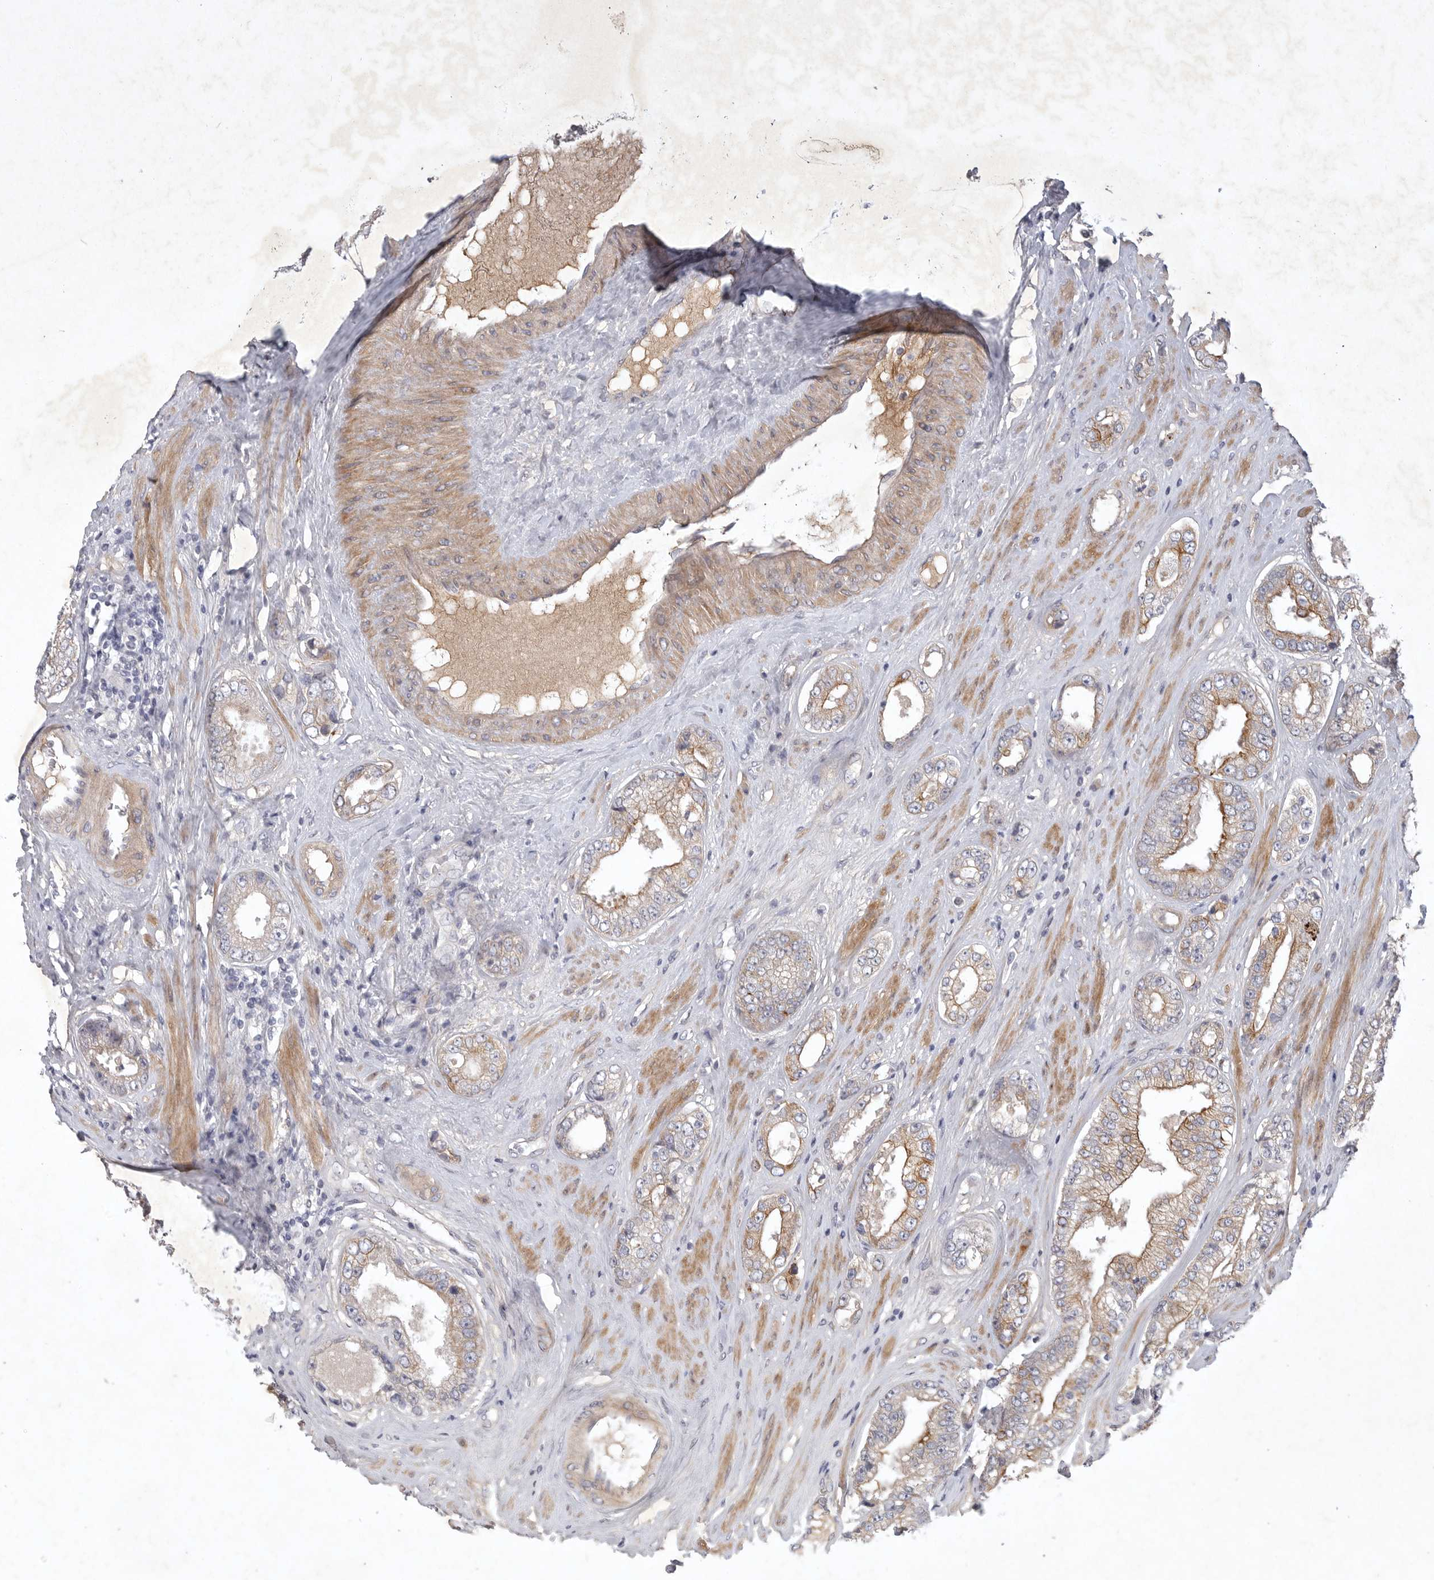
{"staining": {"intensity": "moderate", "quantity": "25%-75%", "location": "cytoplasmic/membranous"}, "tissue": "prostate cancer", "cell_type": "Tumor cells", "image_type": "cancer", "snomed": [{"axis": "morphology", "description": "Adenocarcinoma, High grade"}, {"axis": "topography", "description": "Prostate"}], "caption": "A medium amount of moderate cytoplasmic/membranous positivity is identified in about 25%-75% of tumor cells in prostate cancer (adenocarcinoma (high-grade)) tissue.", "gene": "BZW2", "patient": {"sex": "male", "age": 61}}